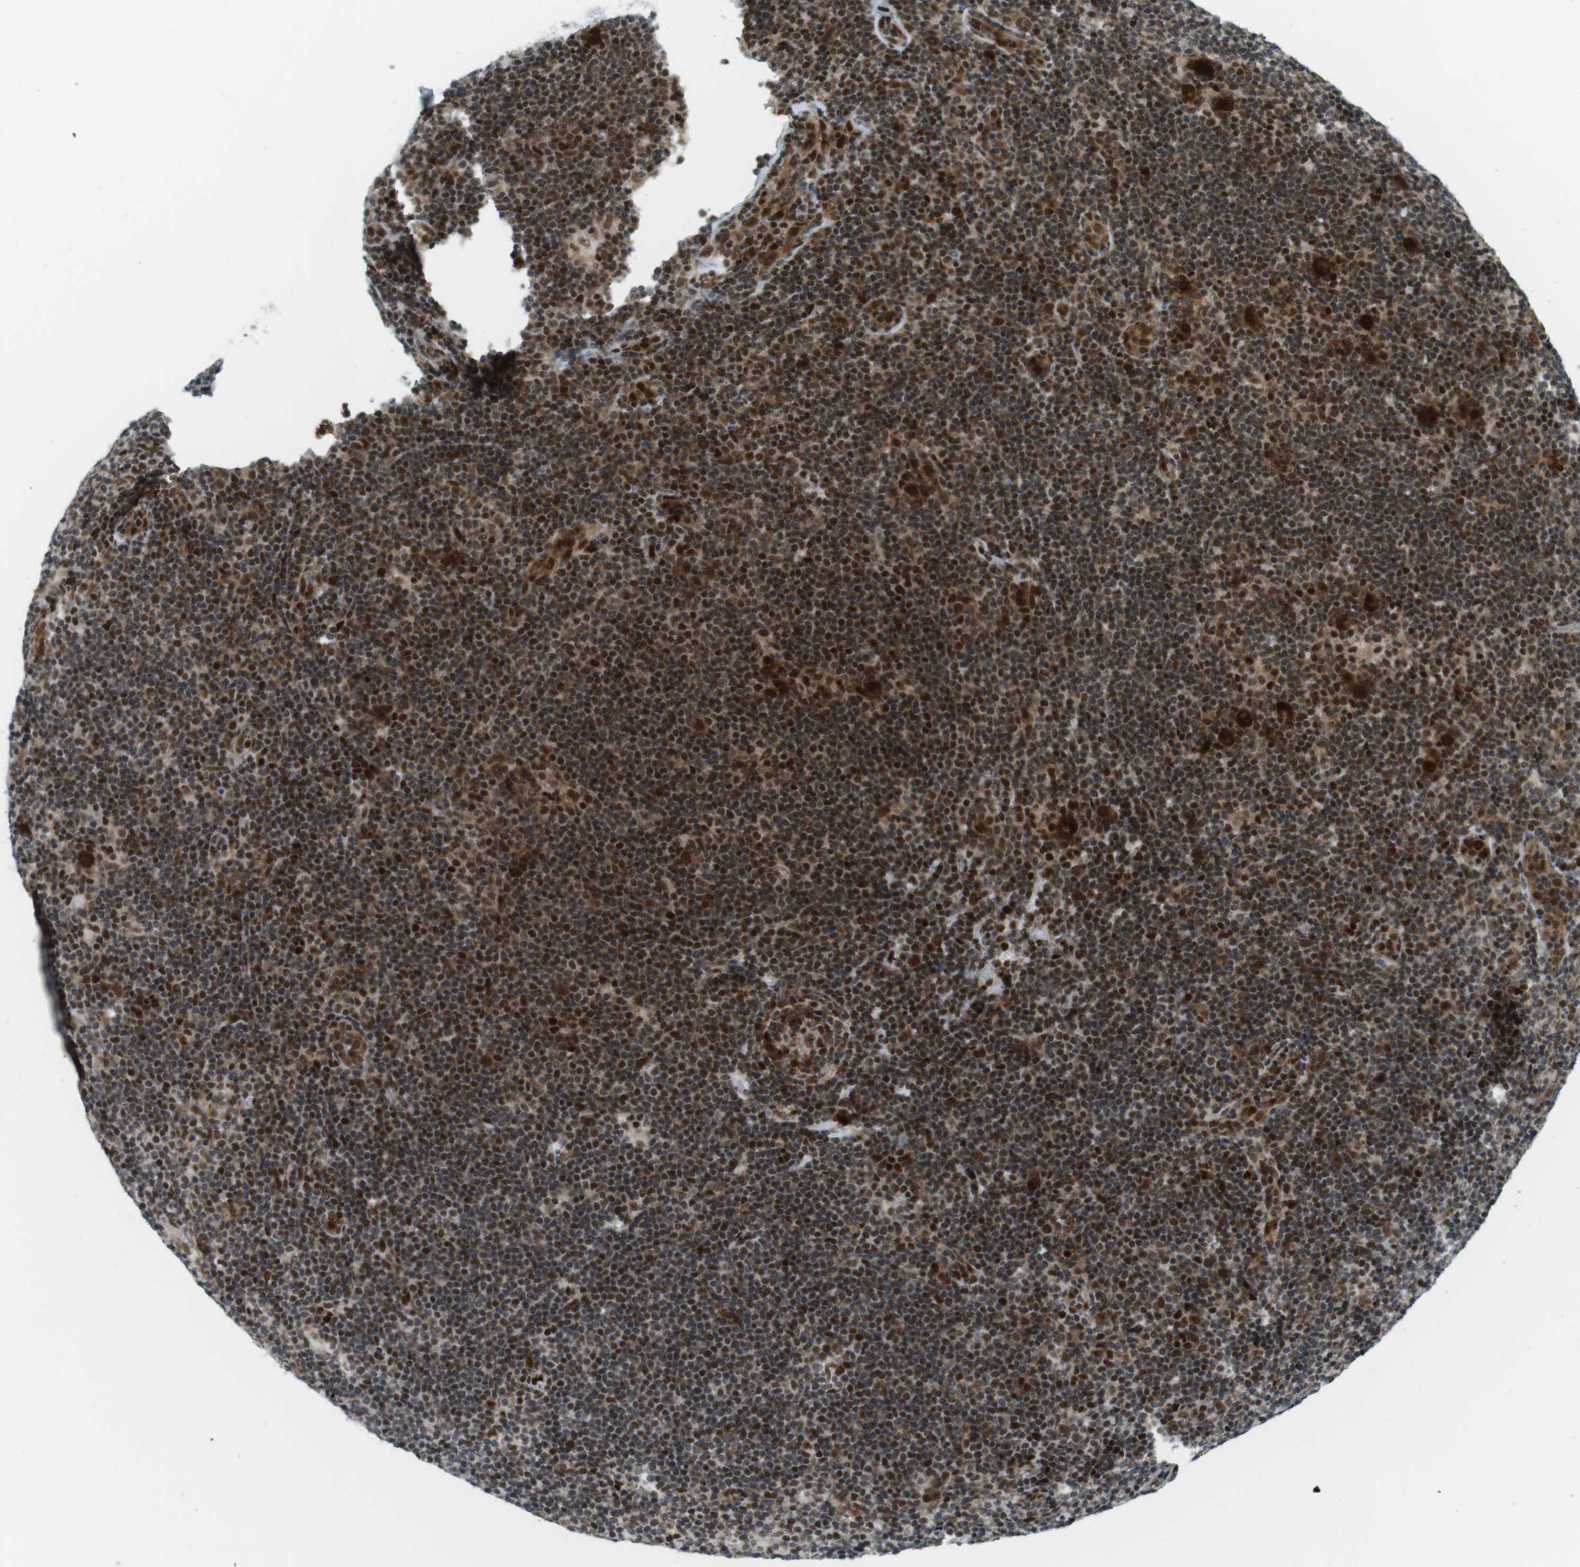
{"staining": {"intensity": "strong", "quantity": ">75%", "location": "cytoplasmic/membranous,nuclear"}, "tissue": "lymphoma", "cell_type": "Tumor cells", "image_type": "cancer", "snomed": [{"axis": "morphology", "description": "Hodgkin's disease, NOS"}, {"axis": "topography", "description": "Lymph node"}], "caption": "Lymphoma stained for a protein shows strong cytoplasmic/membranous and nuclear positivity in tumor cells. (DAB = brown stain, brightfield microscopy at high magnification).", "gene": "CDC27", "patient": {"sex": "female", "age": 57}}